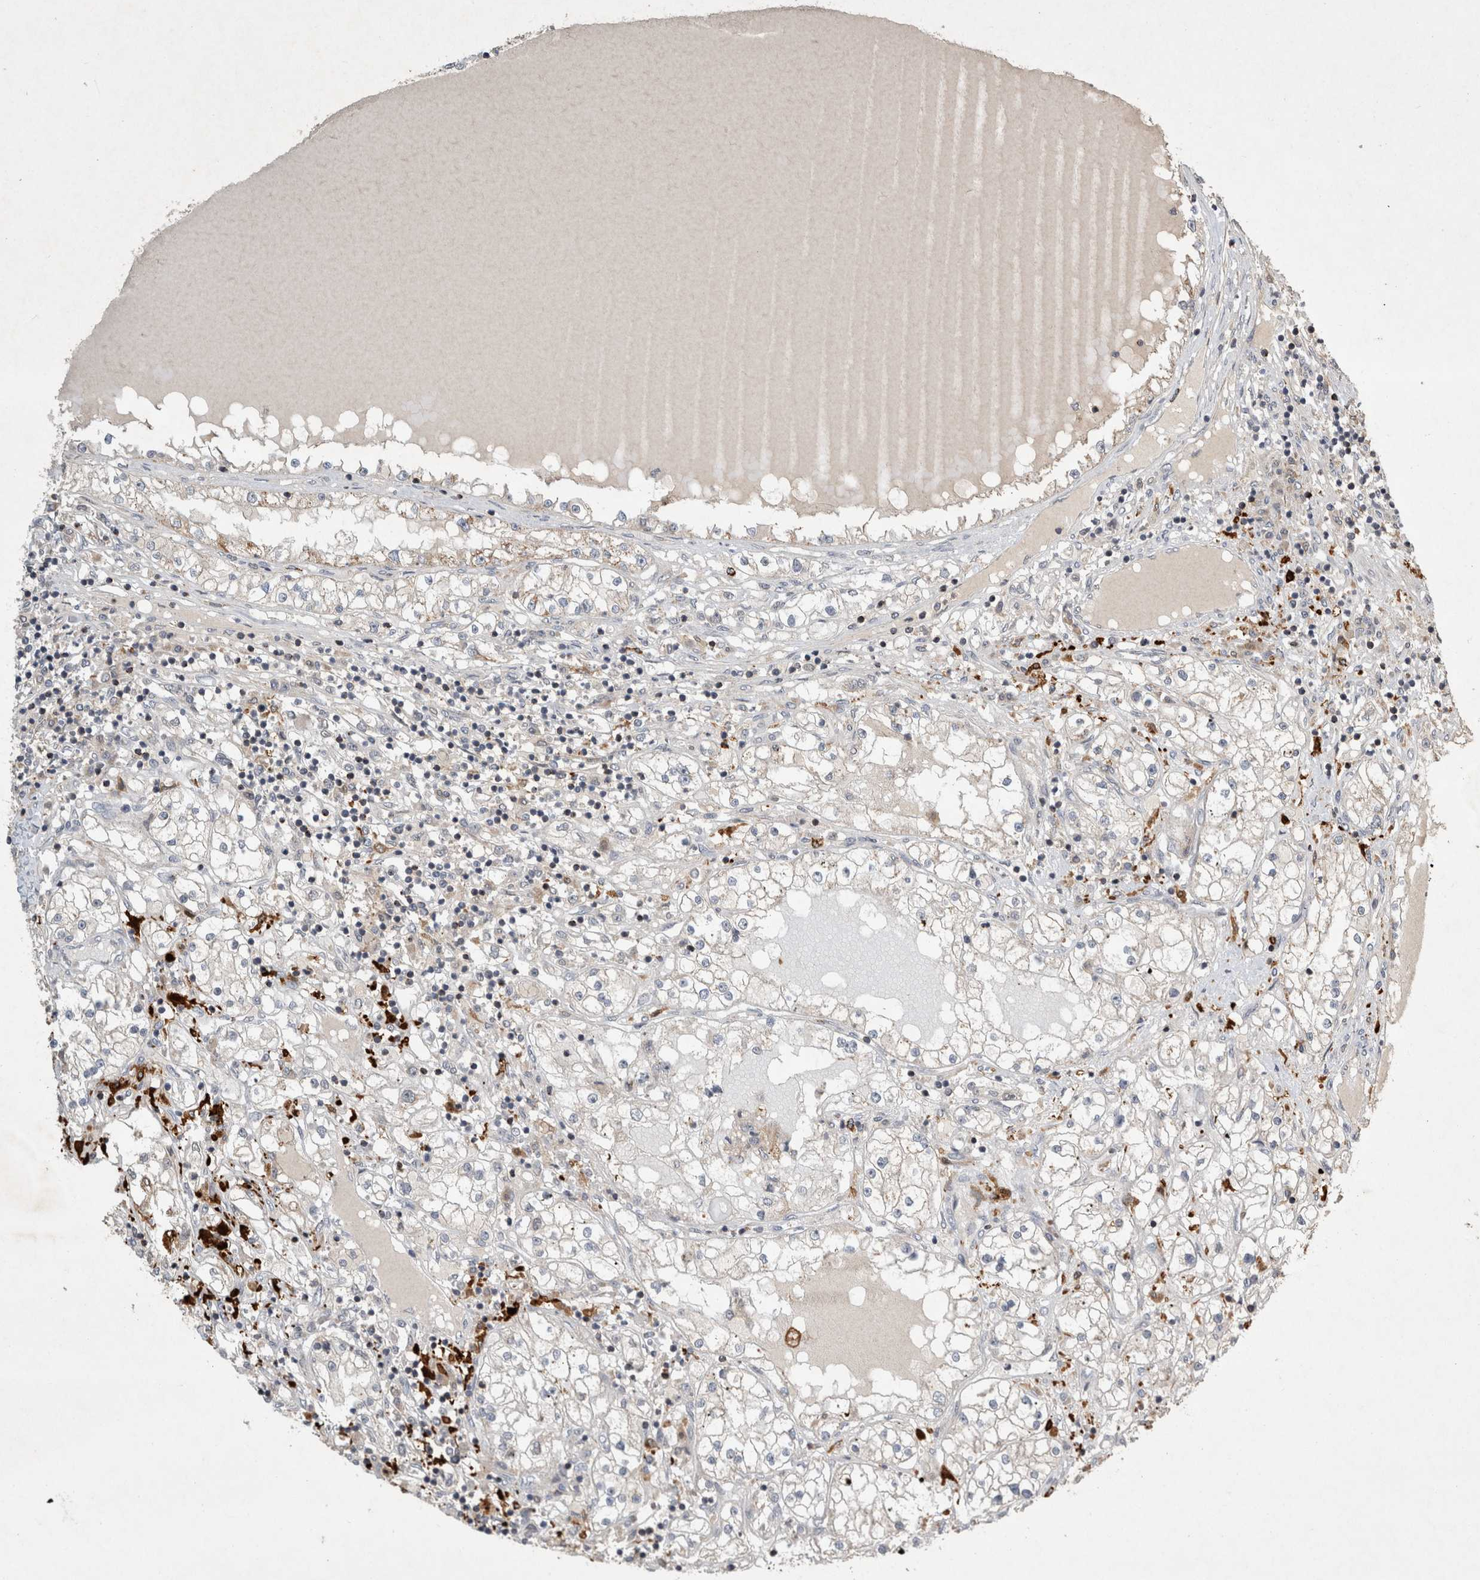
{"staining": {"intensity": "weak", "quantity": "25%-75%", "location": "cytoplasmic/membranous"}, "tissue": "renal cancer", "cell_type": "Tumor cells", "image_type": "cancer", "snomed": [{"axis": "morphology", "description": "Adenocarcinoma, NOS"}, {"axis": "topography", "description": "Kidney"}], "caption": "An immunohistochemistry (IHC) micrograph of tumor tissue is shown. Protein staining in brown labels weak cytoplasmic/membranous positivity in renal cancer (adenocarcinoma) within tumor cells.", "gene": "SERAC1", "patient": {"sex": "male", "age": 68}}